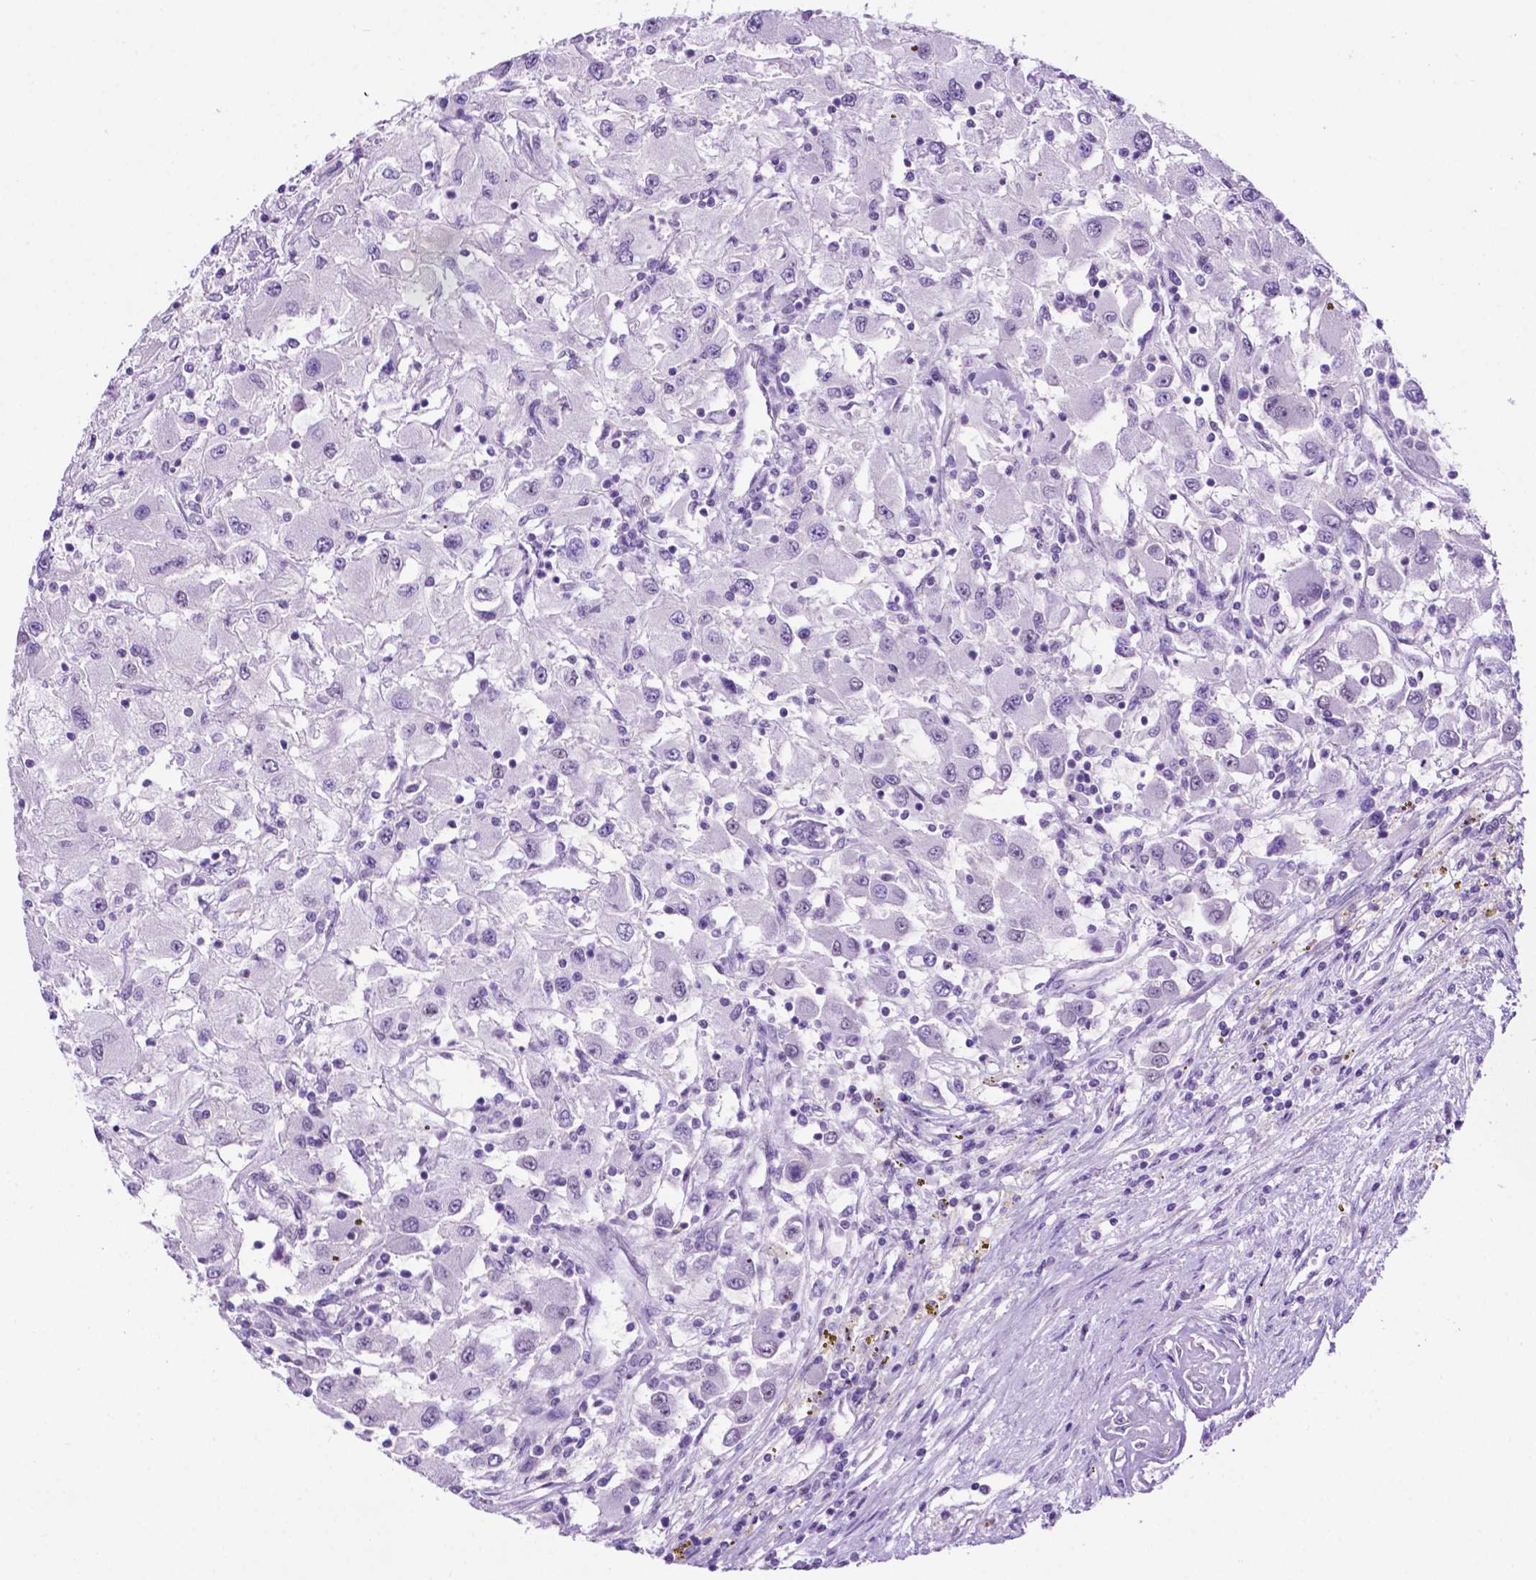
{"staining": {"intensity": "negative", "quantity": "none", "location": "none"}, "tissue": "renal cancer", "cell_type": "Tumor cells", "image_type": "cancer", "snomed": [{"axis": "morphology", "description": "Adenocarcinoma, NOS"}, {"axis": "topography", "description": "Kidney"}], "caption": "An IHC micrograph of renal cancer is shown. There is no staining in tumor cells of renal cancer.", "gene": "TACSTD2", "patient": {"sex": "female", "age": 67}}